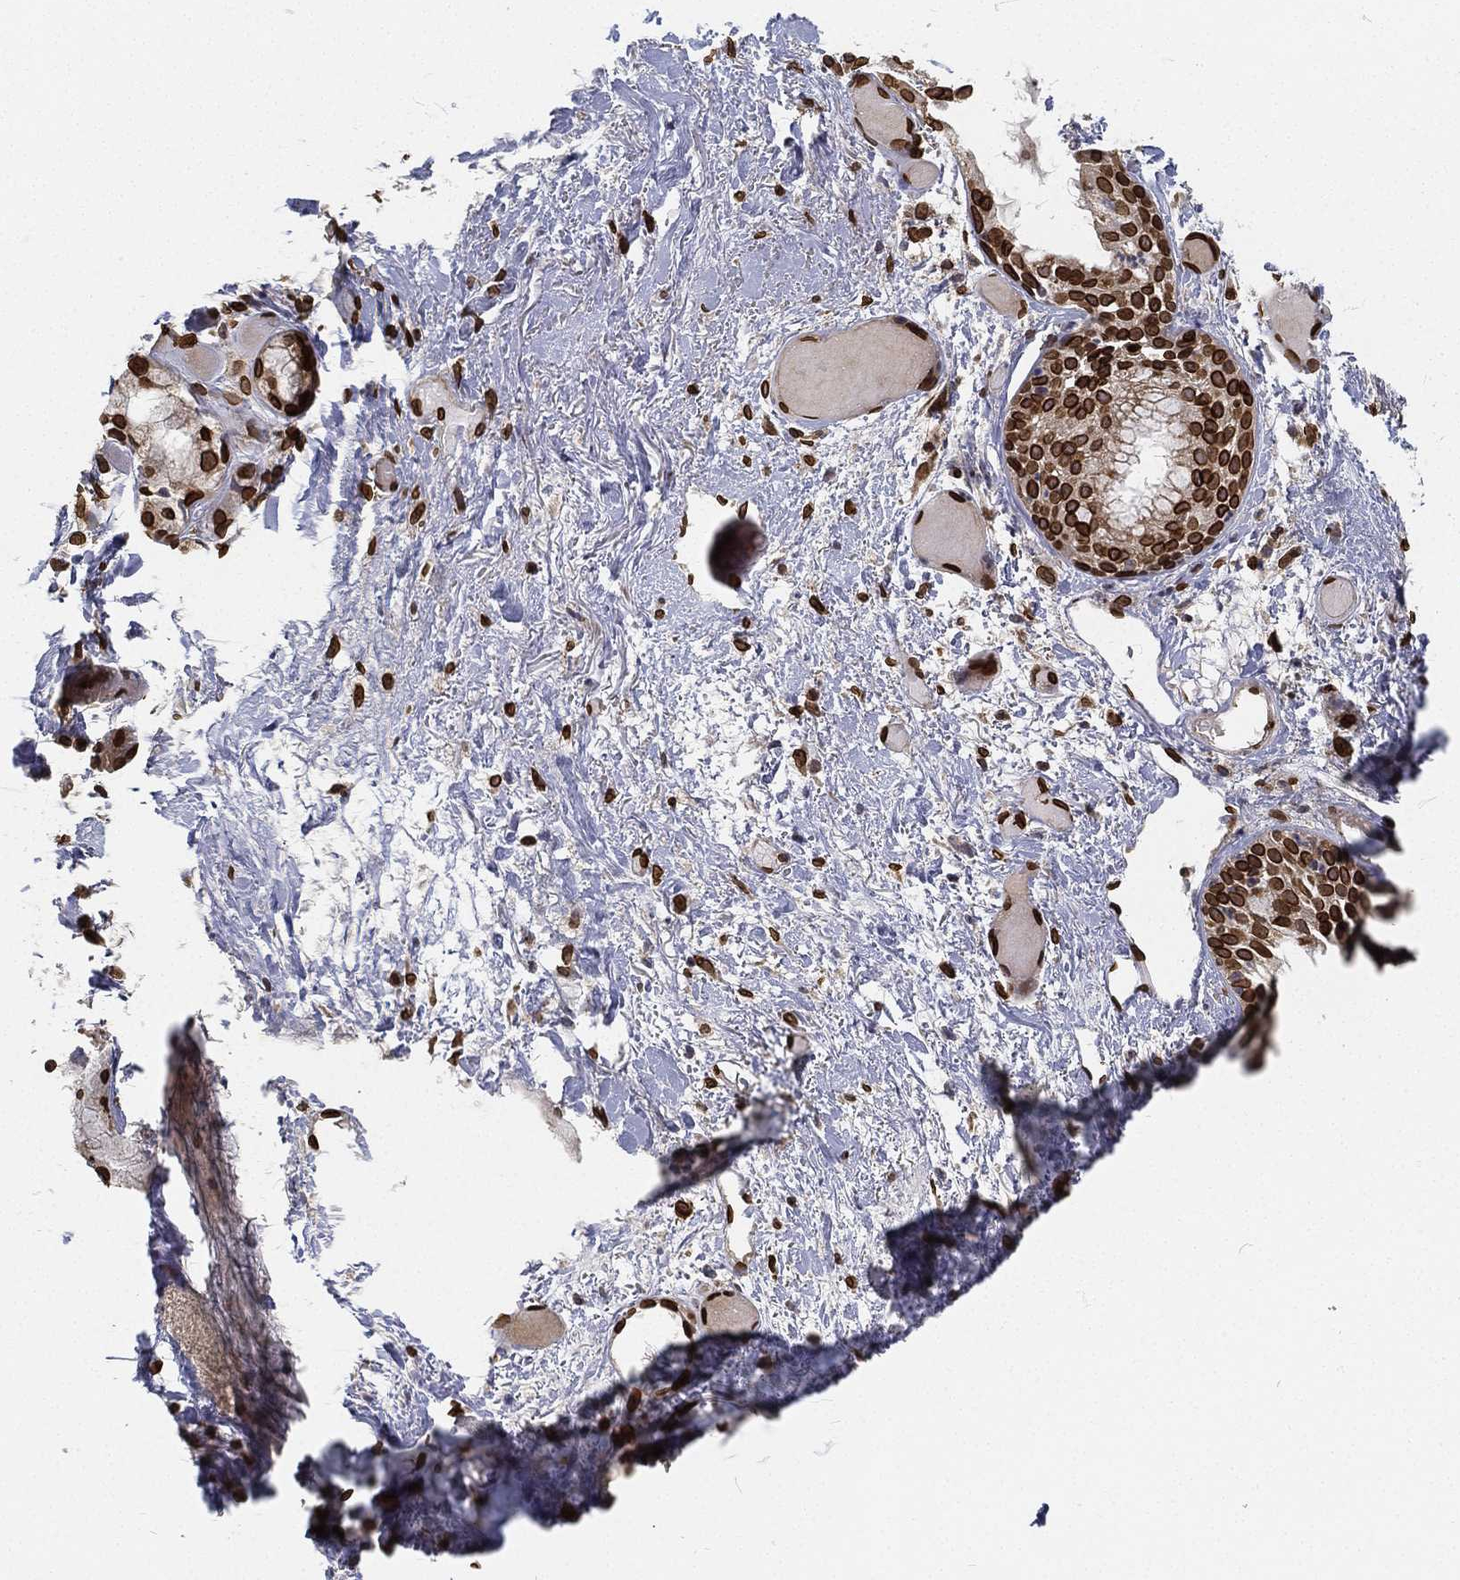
{"staining": {"intensity": "strong", "quantity": ">75%", "location": "nuclear"}, "tissue": "soft tissue", "cell_type": "Fibroblasts", "image_type": "normal", "snomed": [{"axis": "morphology", "description": "Normal tissue, NOS"}, {"axis": "topography", "description": "Cartilage tissue"}], "caption": "This photomicrograph shows IHC staining of unremarkable human soft tissue, with high strong nuclear positivity in about >75% of fibroblasts.", "gene": "PALB2", "patient": {"sex": "male", "age": 62}}